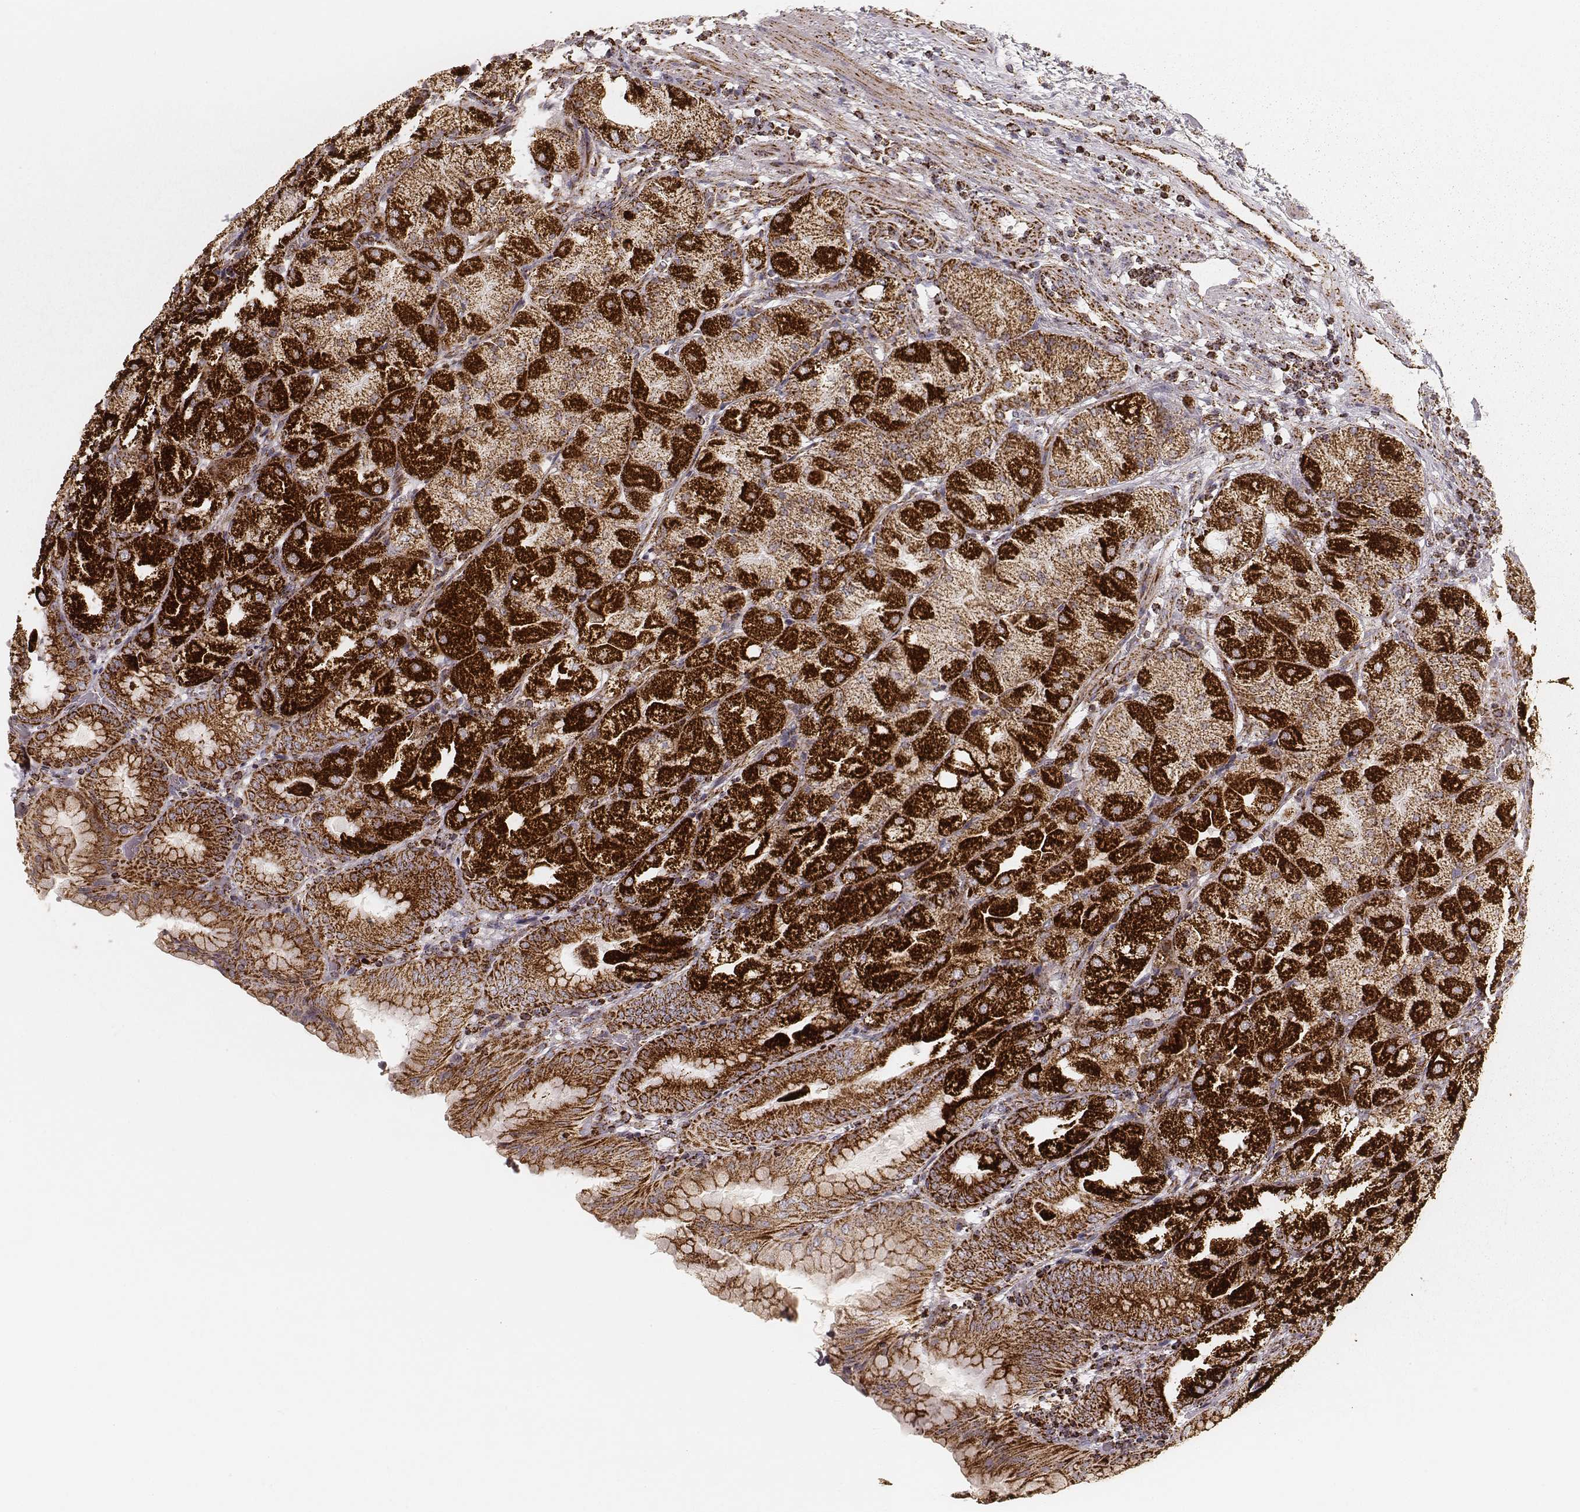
{"staining": {"intensity": "strong", "quantity": ">75%", "location": "cytoplasmic/membranous"}, "tissue": "stomach", "cell_type": "Glandular cells", "image_type": "normal", "snomed": [{"axis": "morphology", "description": "Normal tissue, NOS"}, {"axis": "topography", "description": "Stomach, upper"}, {"axis": "topography", "description": "Stomach"}, {"axis": "topography", "description": "Stomach, lower"}], "caption": "Protein analysis of normal stomach demonstrates strong cytoplasmic/membranous positivity in approximately >75% of glandular cells. The staining is performed using DAB (3,3'-diaminobenzidine) brown chromogen to label protein expression. The nuclei are counter-stained blue using hematoxylin.", "gene": "CS", "patient": {"sex": "male", "age": 62}}